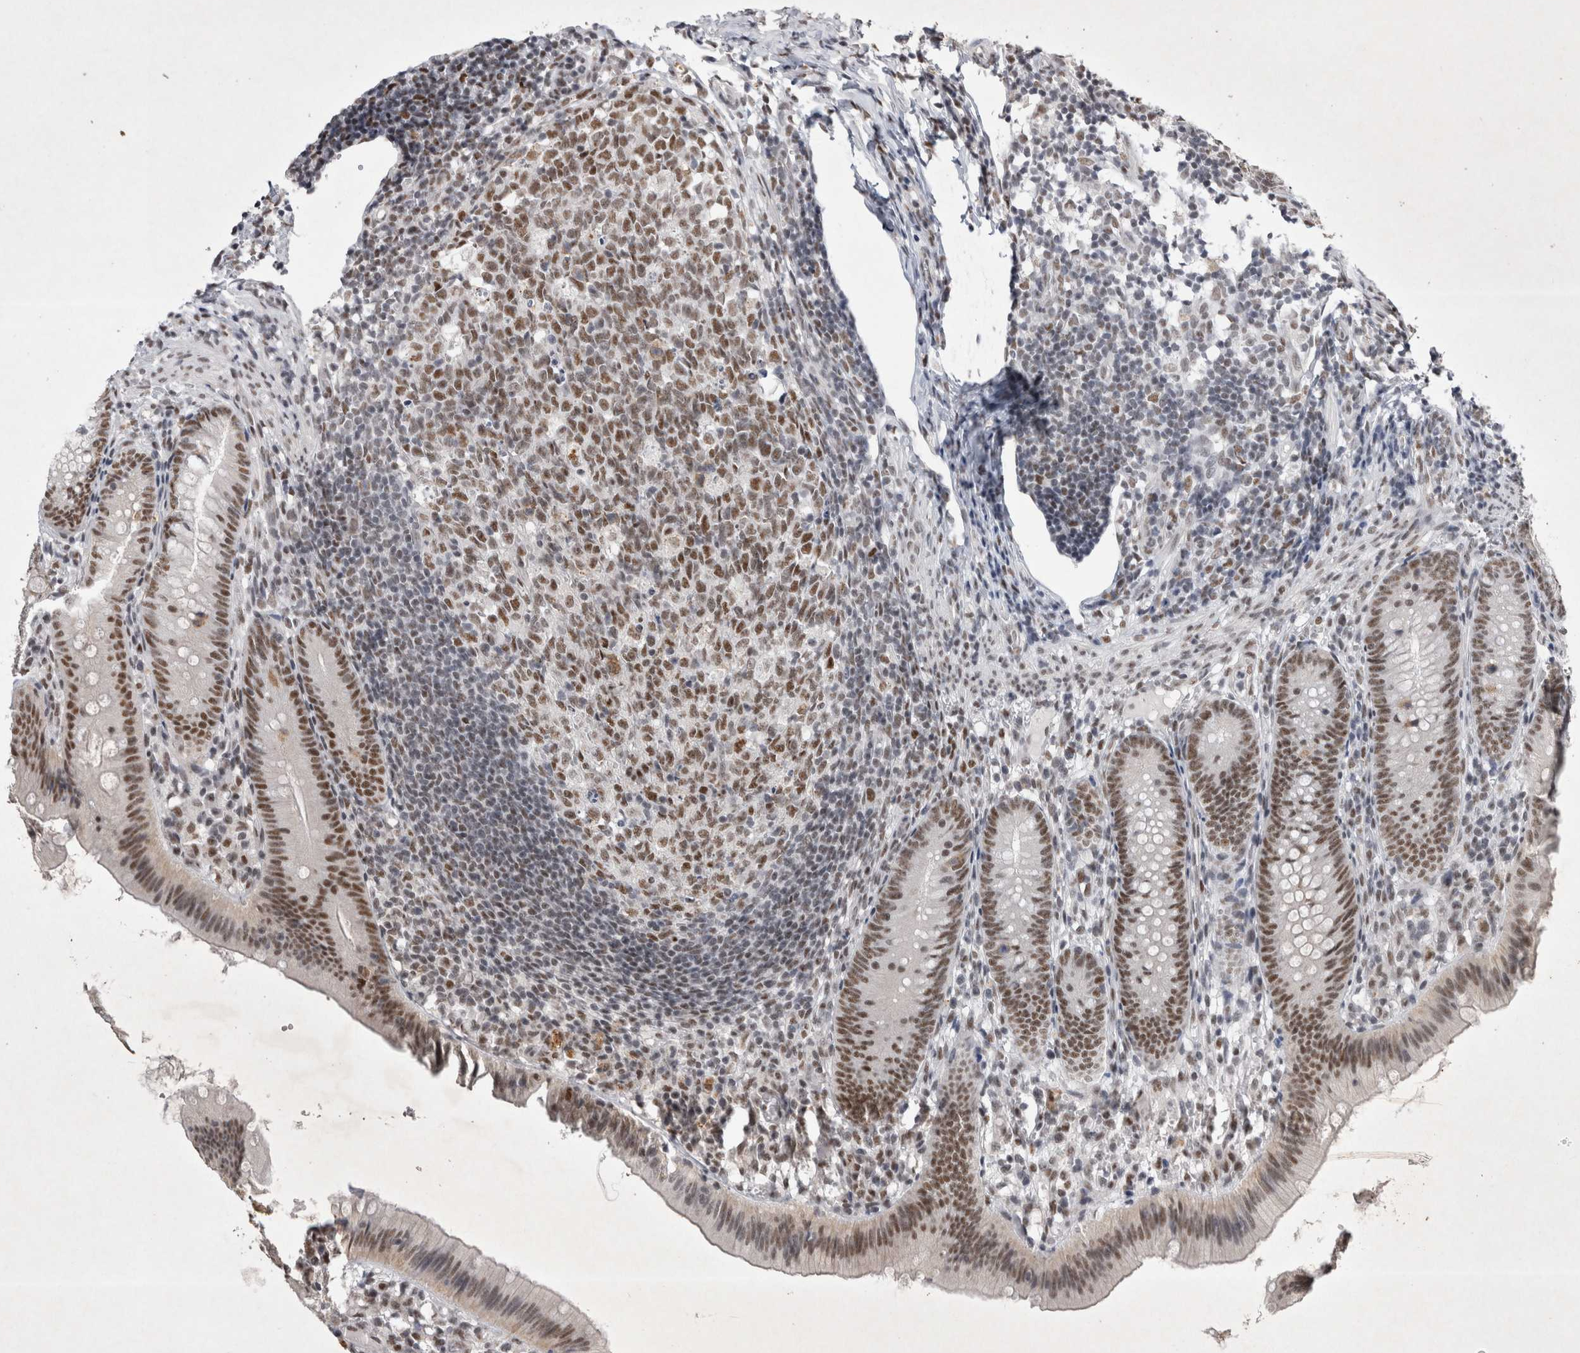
{"staining": {"intensity": "strong", "quantity": "25%-75%", "location": "nuclear"}, "tissue": "appendix", "cell_type": "Glandular cells", "image_type": "normal", "snomed": [{"axis": "morphology", "description": "Normal tissue, NOS"}, {"axis": "topography", "description": "Appendix"}], "caption": "Immunohistochemical staining of unremarkable appendix displays high levels of strong nuclear positivity in about 25%-75% of glandular cells. The staining is performed using DAB (3,3'-diaminobenzidine) brown chromogen to label protein expression. The nuclei are counter-stained blue using hematoxylin.", "gene": "RBM6", "patient": {"sex": "male", "age": 1}}